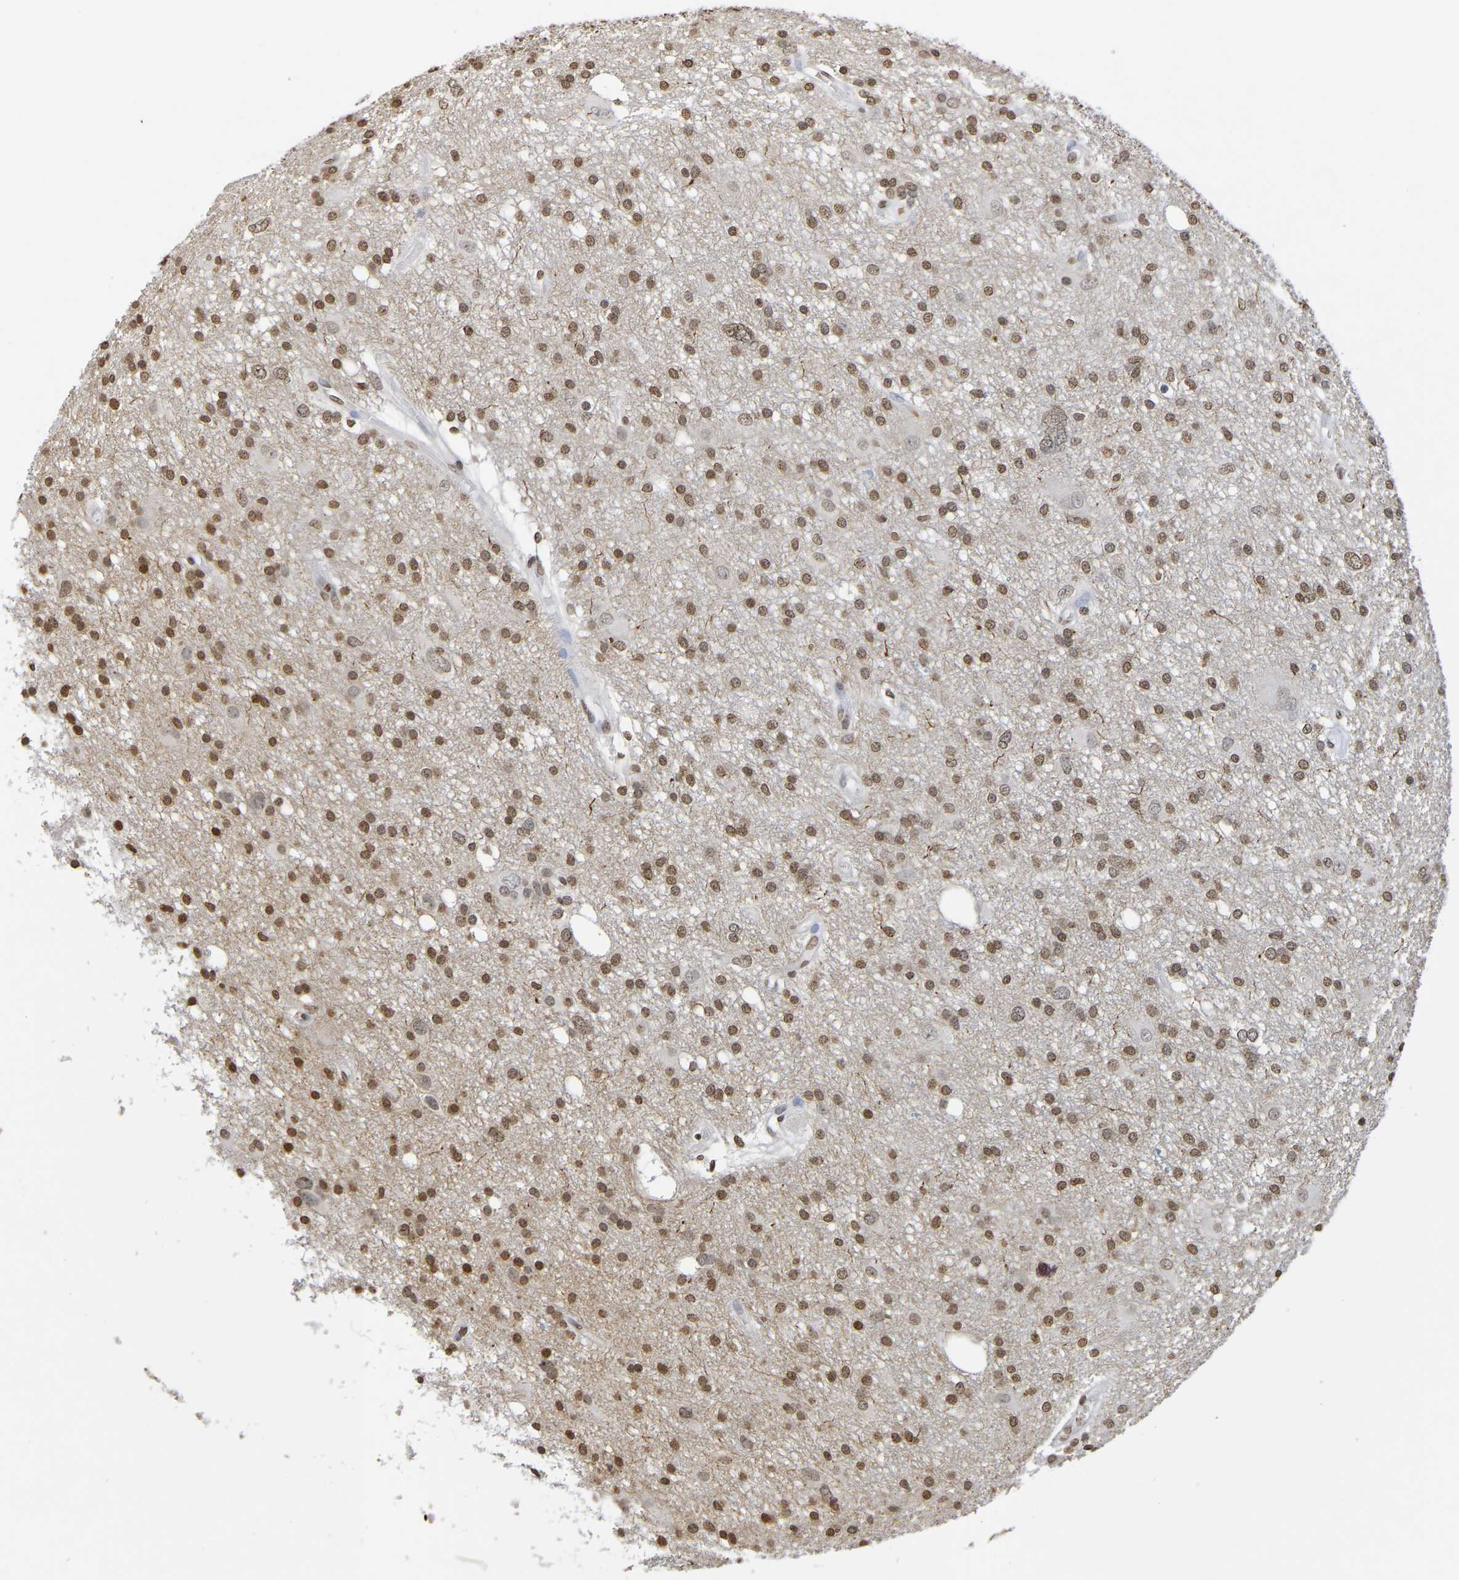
{"staining": {"intensity": "moderate", "quantity": ">75%", "location": "nuclear"}, "tissue": "glioma", "cell_type": "Tumor cells", "image_type": "cancer", "snomed": [{"axis": "morphology", "description": "Glioma, malignant, High grade"}, {"axis": "topography", "description": "Brain"}], "caption": "This photomicrograph reveals malignant glioma (high-grade) stained with IHC to label a protein in brown. The nuclear of tumor cells show moderate positivity for the protein. Nuclei are counter-stained blue.", "gene": "ATF4", "patient": {"sex": "female", "age": 59}}